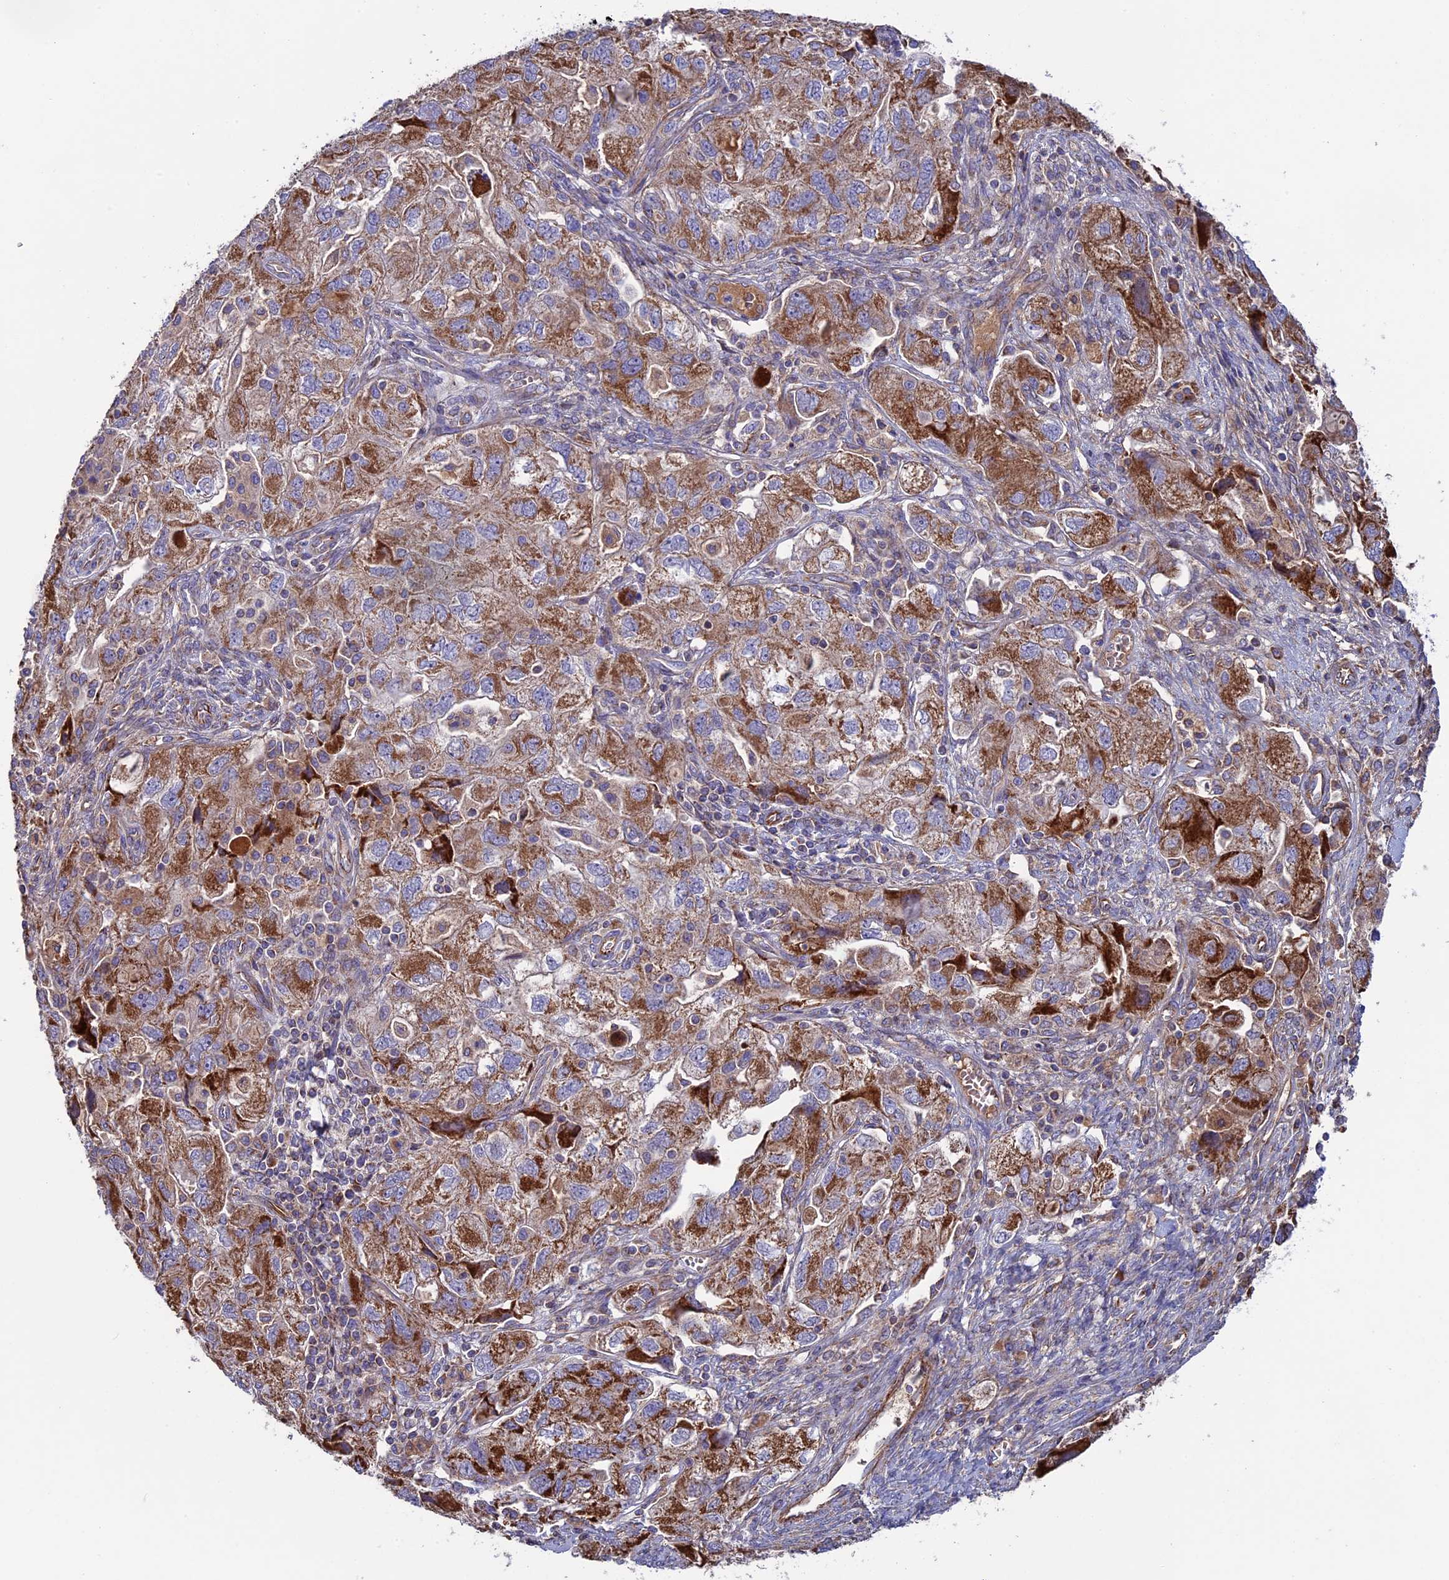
{"staining": {"intensity": "strong", "quantity": ">75%", "location": "cytoplasmic/membranous"}, "tissue": "ovarian cancer", "cell_type": "Tumor cells", "image_type": "cancer", "snomed": [{"axis": "morphology", "description": "Carcinoma, NOS"}, {"axis": "morphology", "description": "Cystadenocarcinoma, serous, NOS"}, {"axis": "topography", "description": "Ovary"}], "caption": "Approximately >75% of tumor cells in human ovarian carcinoma demonstrate strong cytoplasmic/membranous protein staining as visualized by brown immunohistochemical staining.", "gene": "SLC15A5", "patient": {"sex": "female", "age": 69}}